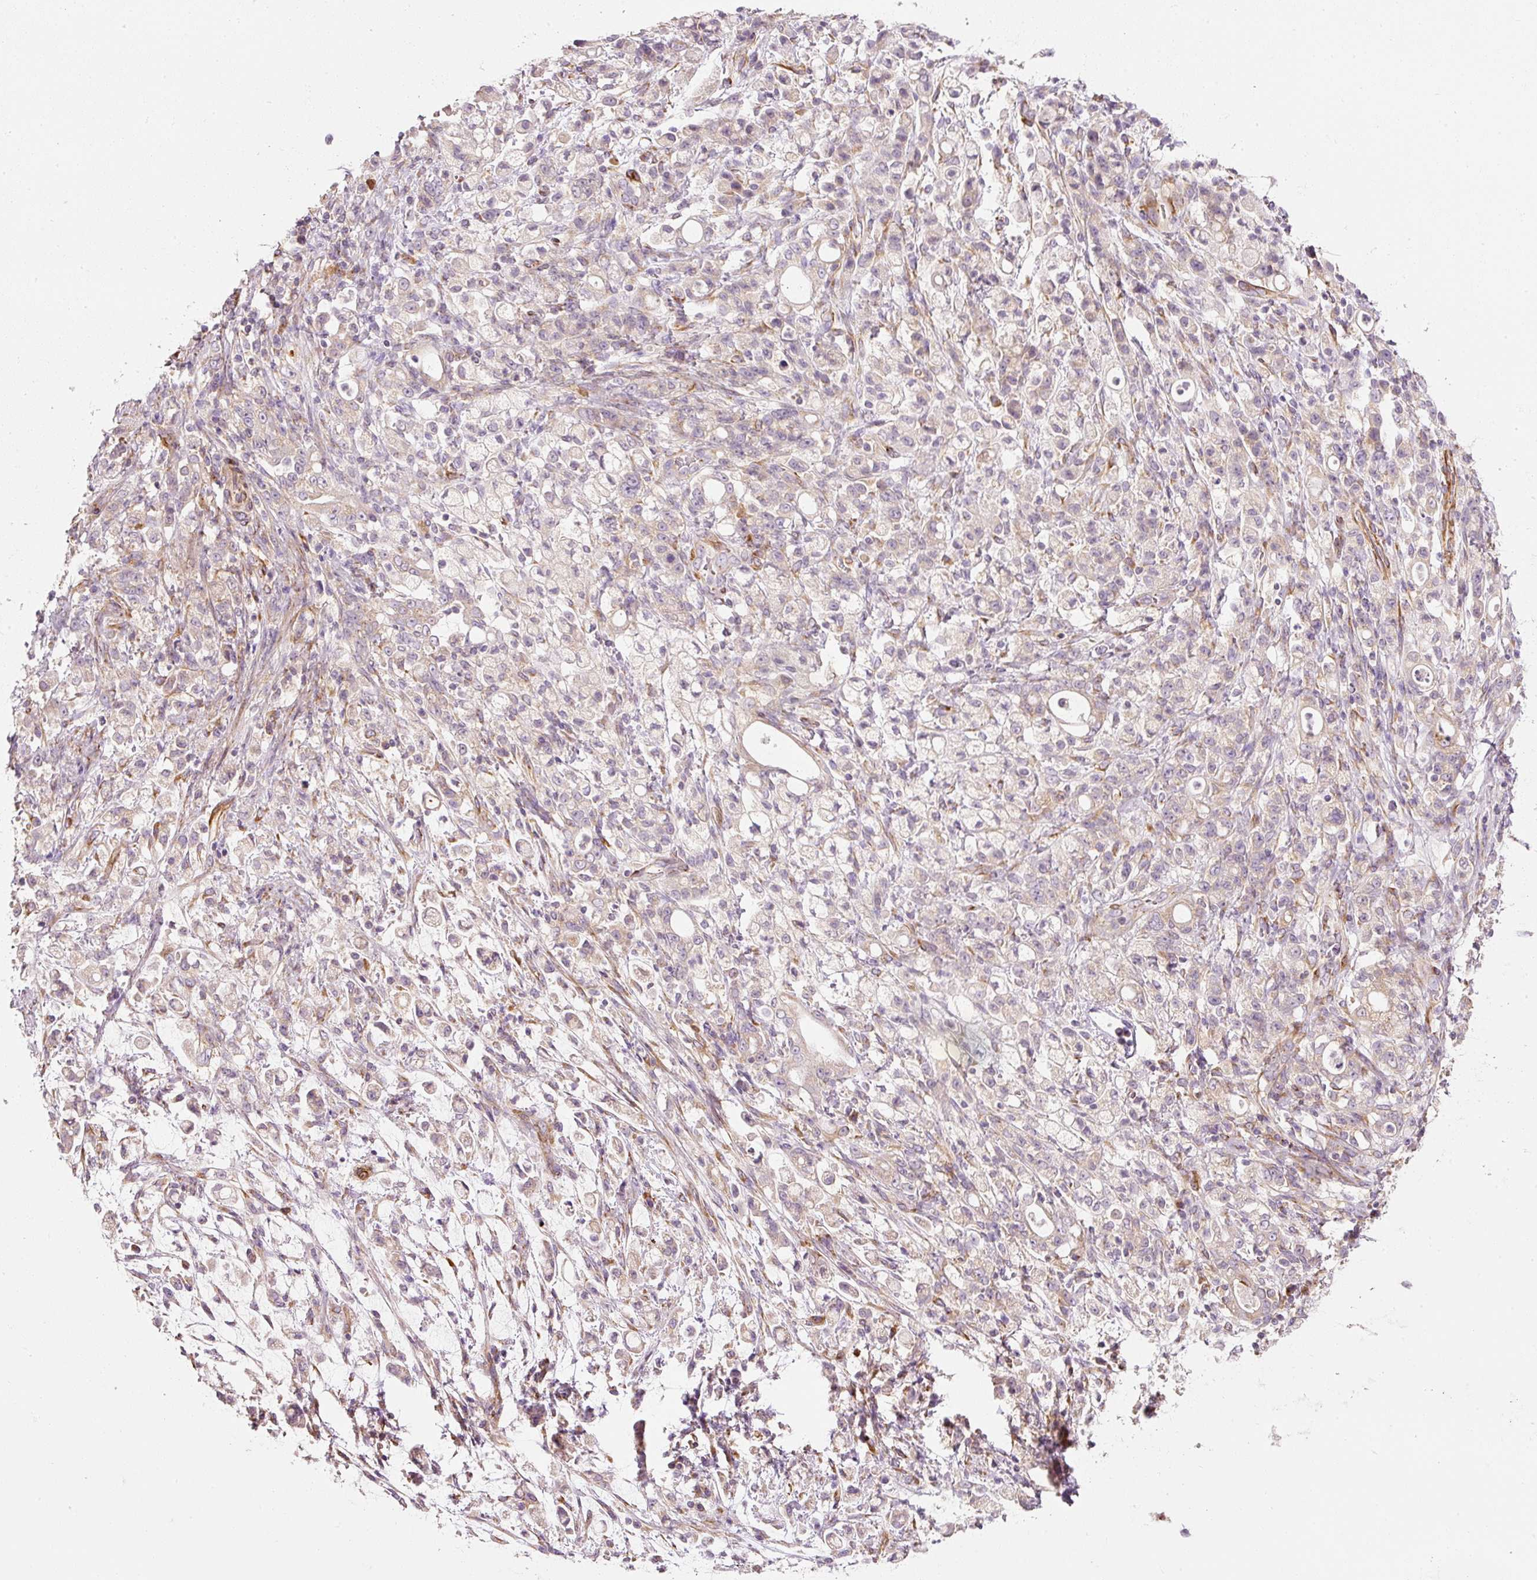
{"staining": {"intensity": "weak", "quantity": "<25%", "location": "cytoplasmic/membranous"}, "tissue": "stomach cancer", "cell_type": "Tumor cells", "image_type": "cancer", "snomed": [{"axis": "morphology", "description": "Adenocarcinoma, NOS"}, {"axis": "topography", "description": "Stomach"}], "caption": "Protein analysis of stomach cancer (adenocarcinoma) shows no significant expression in tumor cells.", "gene": "RNF167", "patient": {"sex": "female", "age": 60}}